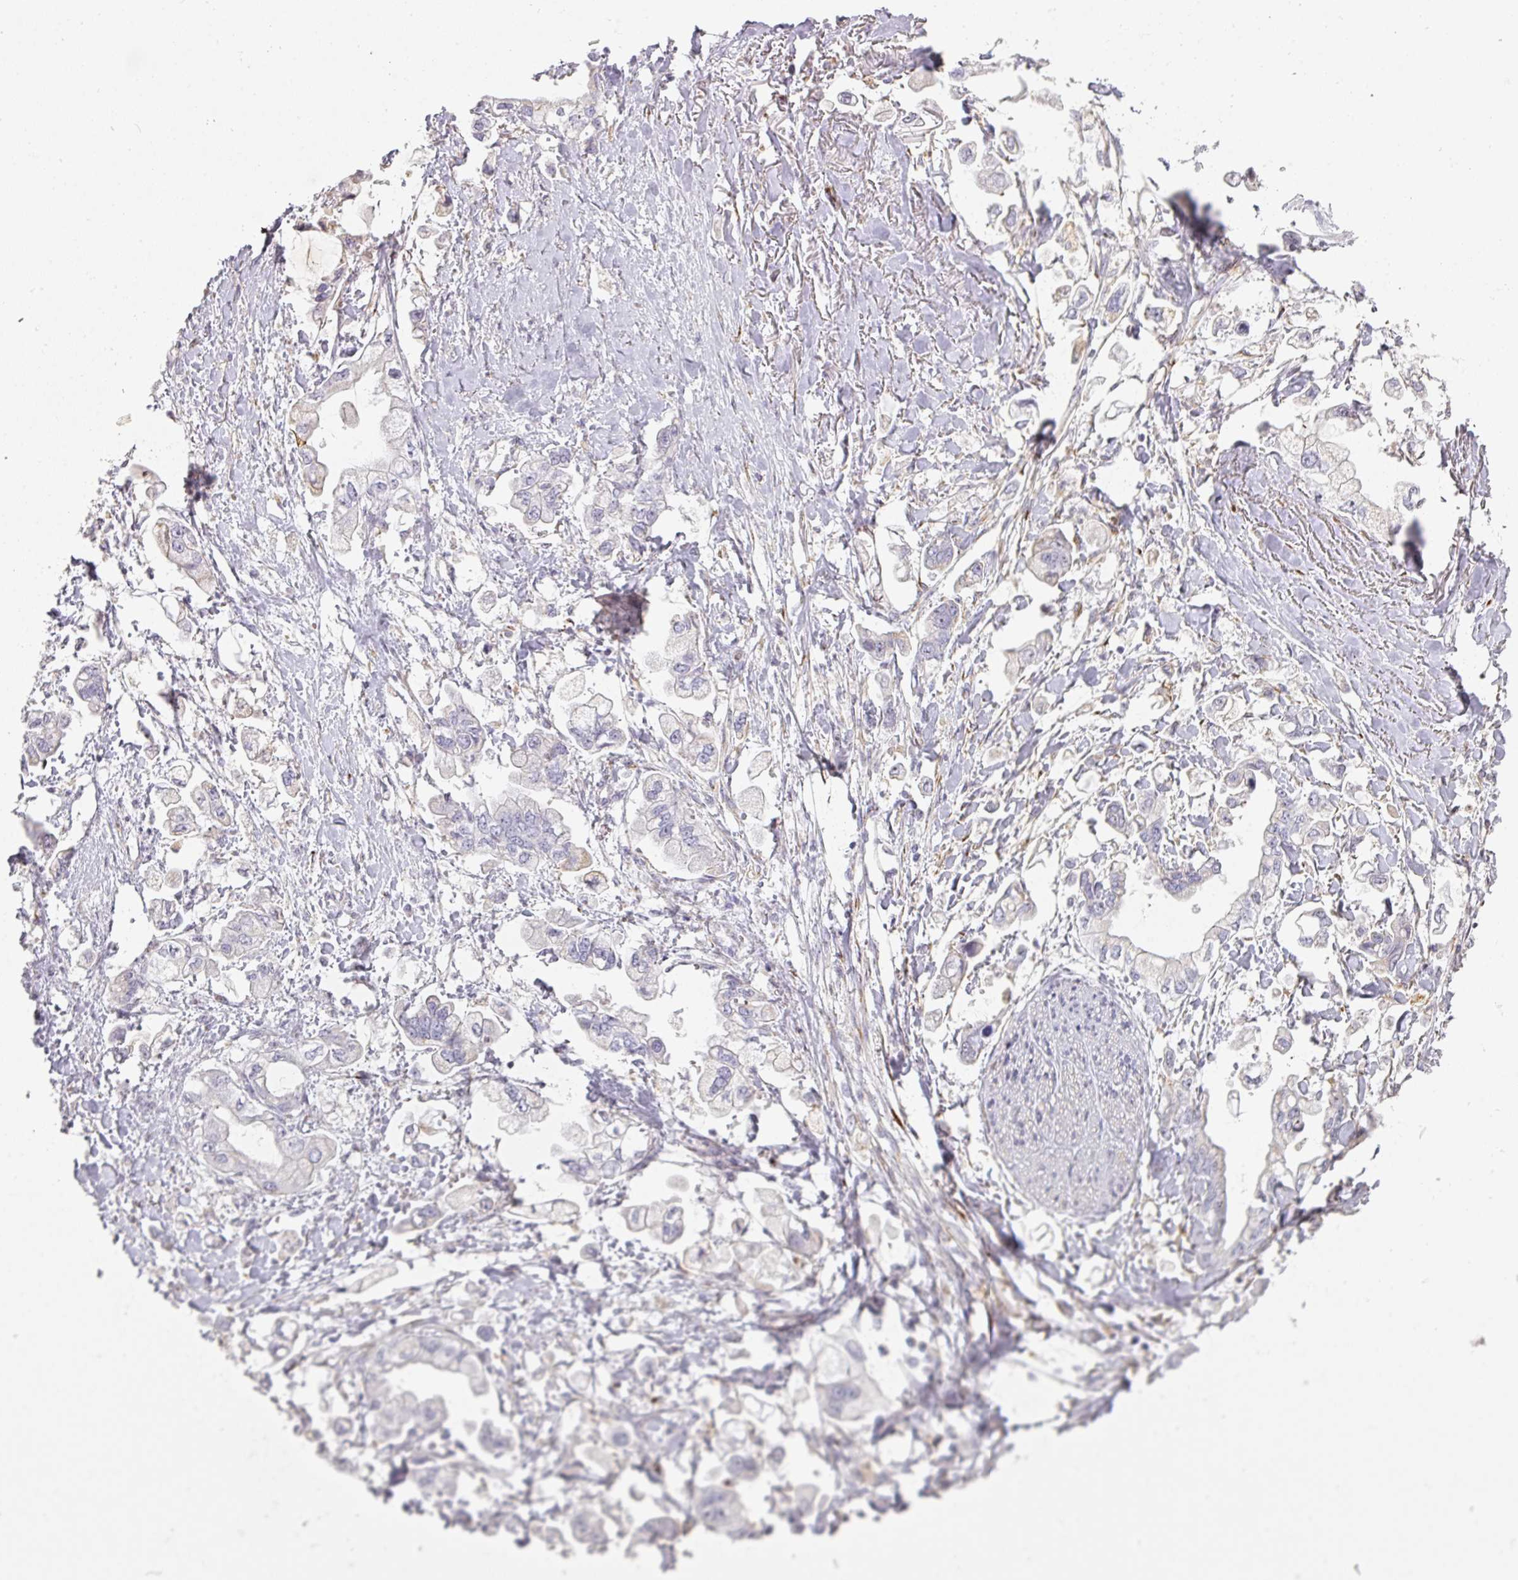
{"staining": {"intensity": "negative", "quantity": "none", "location": "none"}, "tissue": "stomach cancer", "cell_type": "Tumor cells", "image_type": "cancer", "snomed": [{"axis": "morphology", "description": "Adenocarcinoma, NOS"}, {"axis": "topography", "description": "Stomach"}], "caption": "IHC histopathology image of neoplastic tissue: stomach adenocarcinoma stained with DAB reveals no significant protein staining in tumor cells.", "gene": "ATP8B2", "patient": {"sex": "male", "age": 62}}